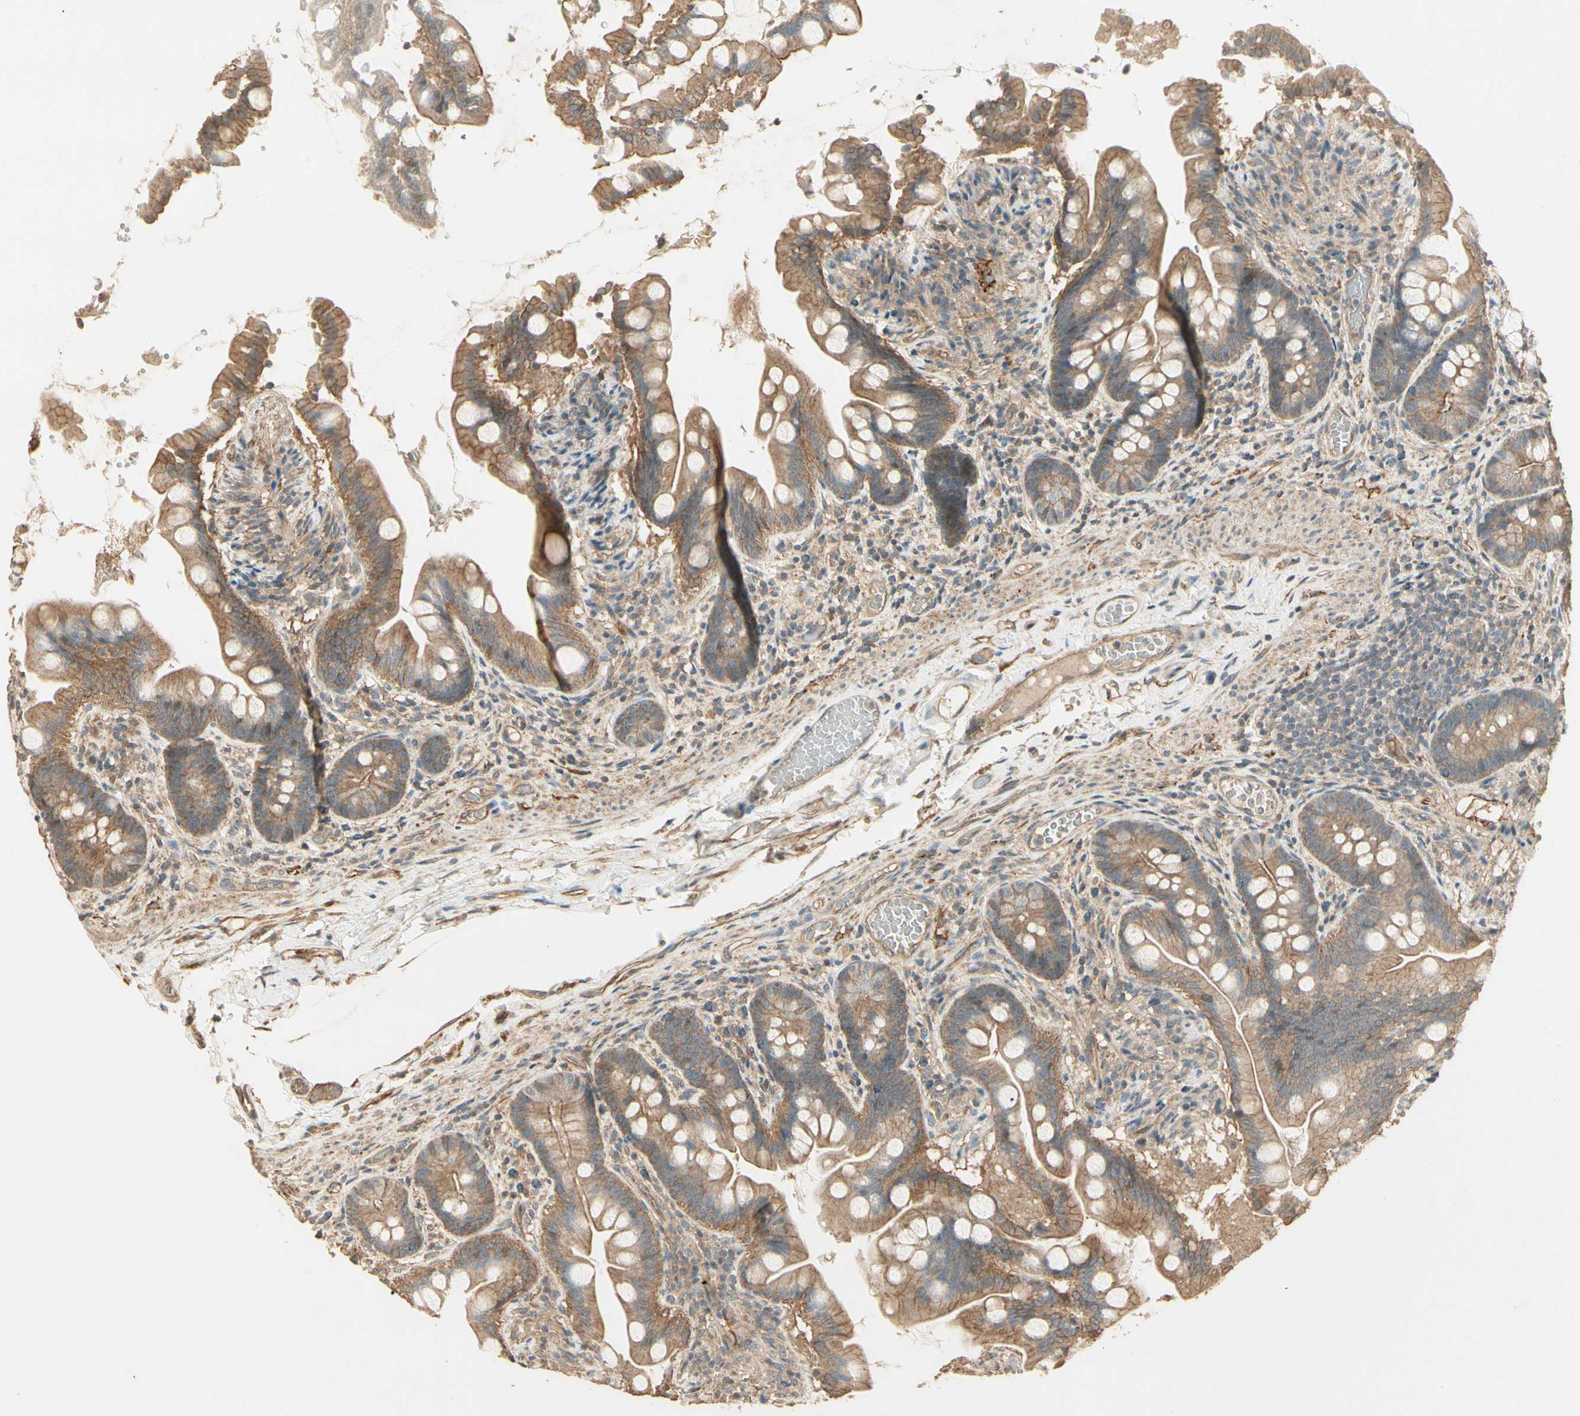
{"staining": {"intensity": "moderate", "quantity": ">75%", "location": "cytoplasmic/membranous"}, "tissue": "small intestine", "cell_type": "Glandular cells", "image_type": "normal", "snomed": [{"axis": "morphology", "description": "Normal tissue, NOS"}, {"axis": "topography", "description": "Small intestine"}], "caption": "A high-resolution histopathology image shows immunohistochemistry staining of benign small intestine, which shows moderate cytoplasmic/membranous positivity in about >75% of glandular cells.", "gene": "RNF180", "patient": {"sex": "female", "age": 56}}